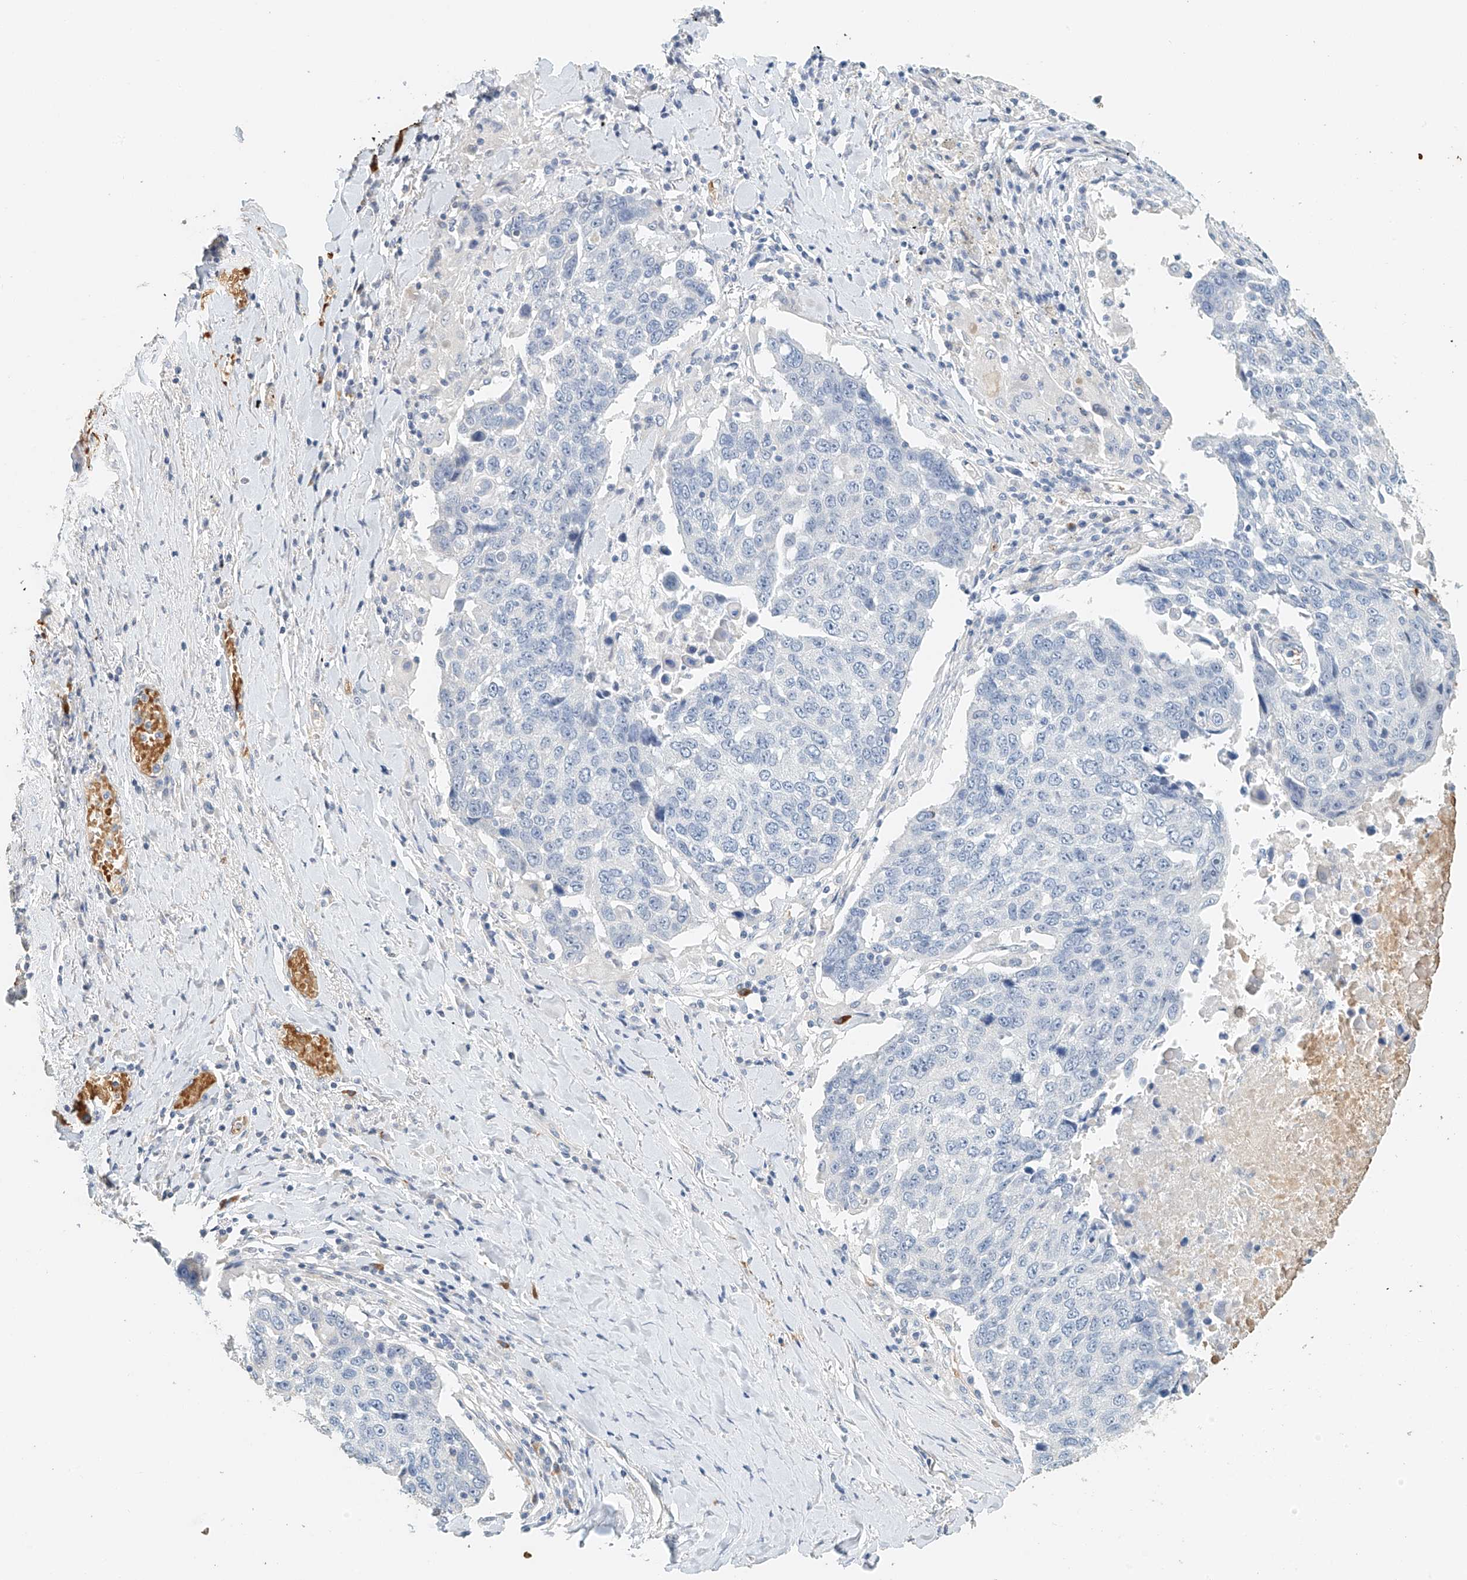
{"staining": {"intensity": "negative", "quantity": "none", "location": "none"}, "tissue": "lung cancer", "cell_type": "Tumor cells", "image_type": "cancer", "snomed": [{"axis": "morphology", "description": "Squamous cell carcinoma, NOS"}, {"axis": "topography", "description": "Lung"}], "caption": "Micrograph shows no significant protein expression in tumor cells of lung squamous cell carcinoma.", "gene": "RCAN3", "patient": {"sex": "male", "age": 66}}